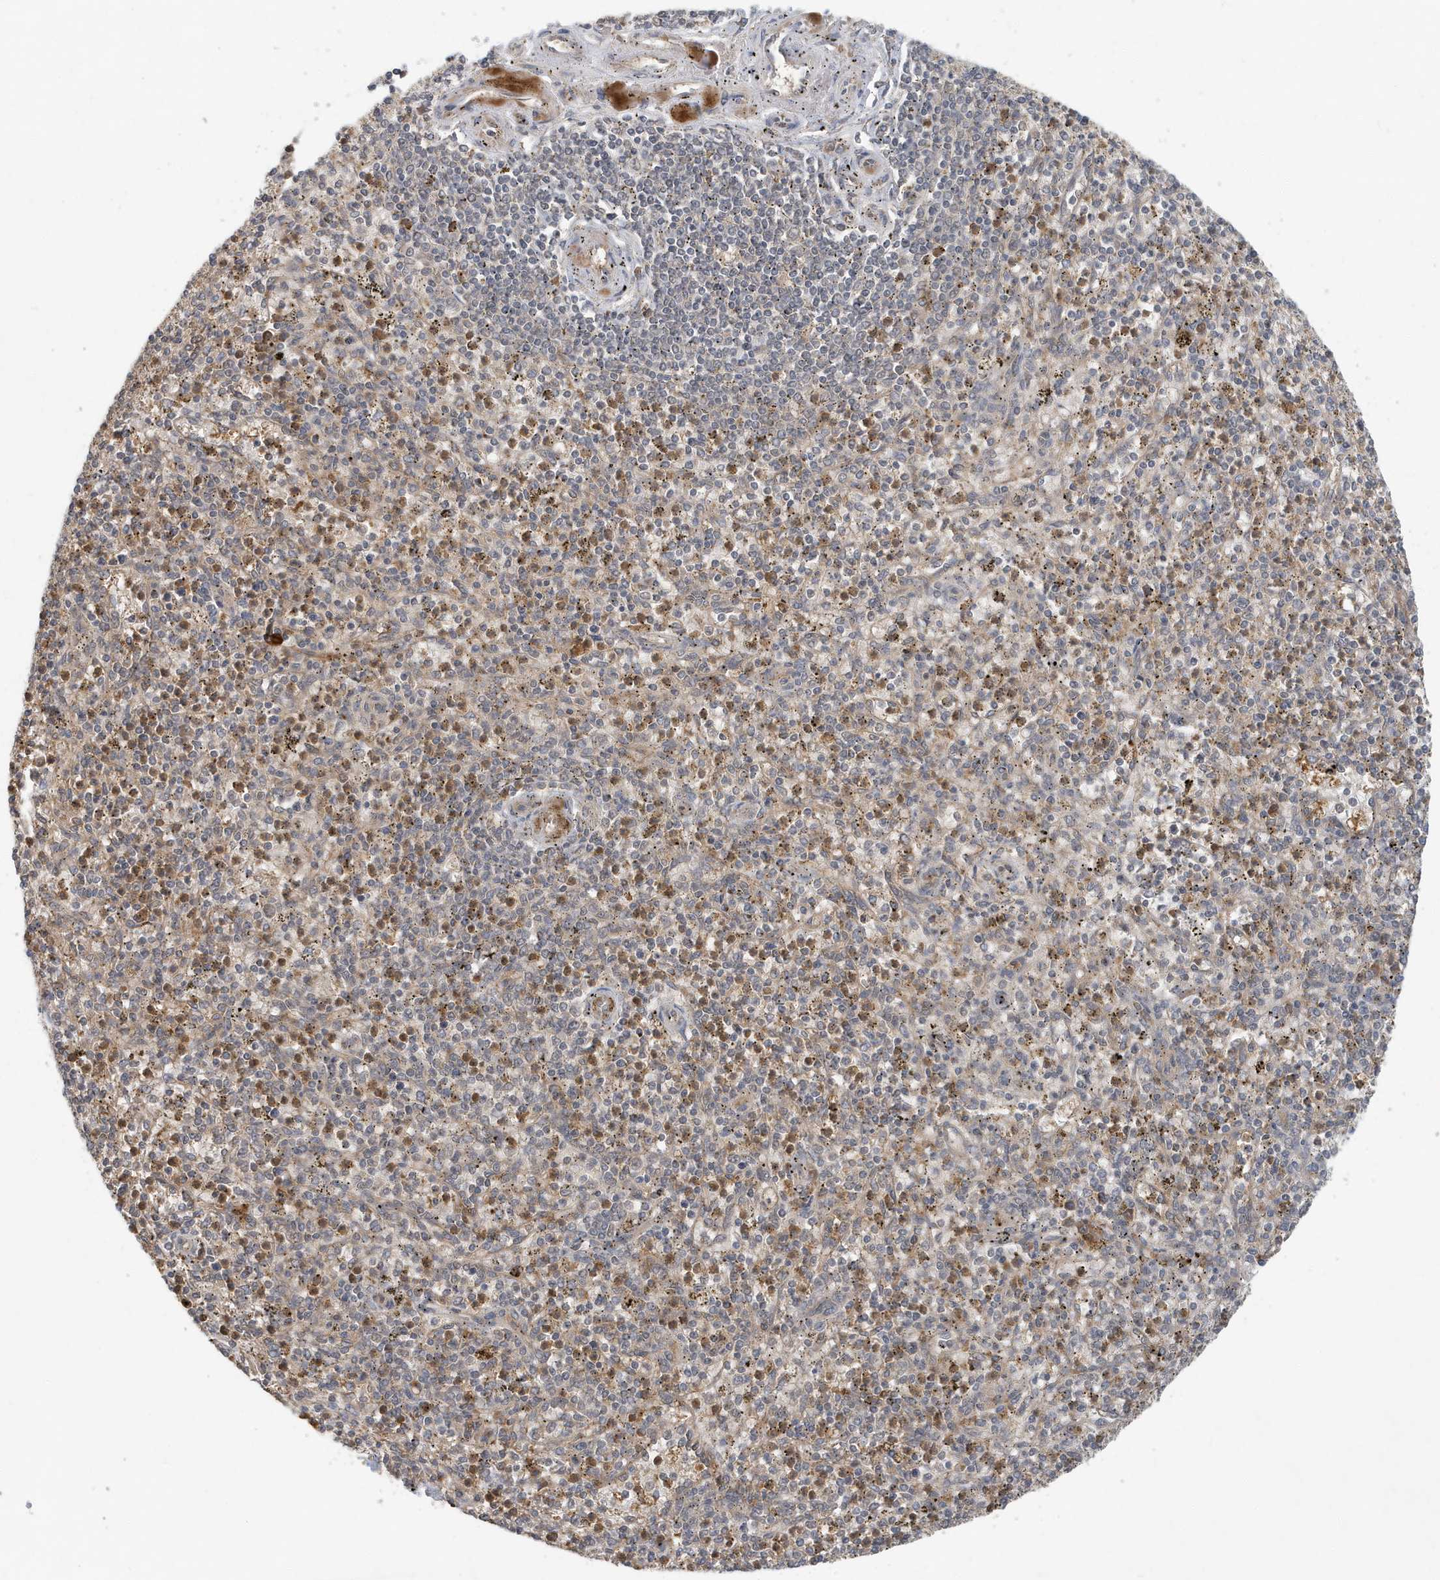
{"staining": {"intensity": "moderate", "quantity": "<25%", "location": "cytoplasmic/membranous,nuclear"}, "tissue": "spleen", "cell_type": "Cells in red pulp", "image_type": "normal", "snomed": [{"axis": "morphology", "description": "Normal tissue, NOS"}, {"axis": "topography", "description": "Spleen"}], "caption": "Protein staining by immunohistochemistry (IHC) reveals moderate cytoplasmic/membranous,nuclear expression in about <25% of cells in red pulp in unremarkable spleen. (brown staining indicates protein expression, while blue staining denotes nuclei).", "gene": "ABCB9", "patient": {"sex": "male", "age": 72}}